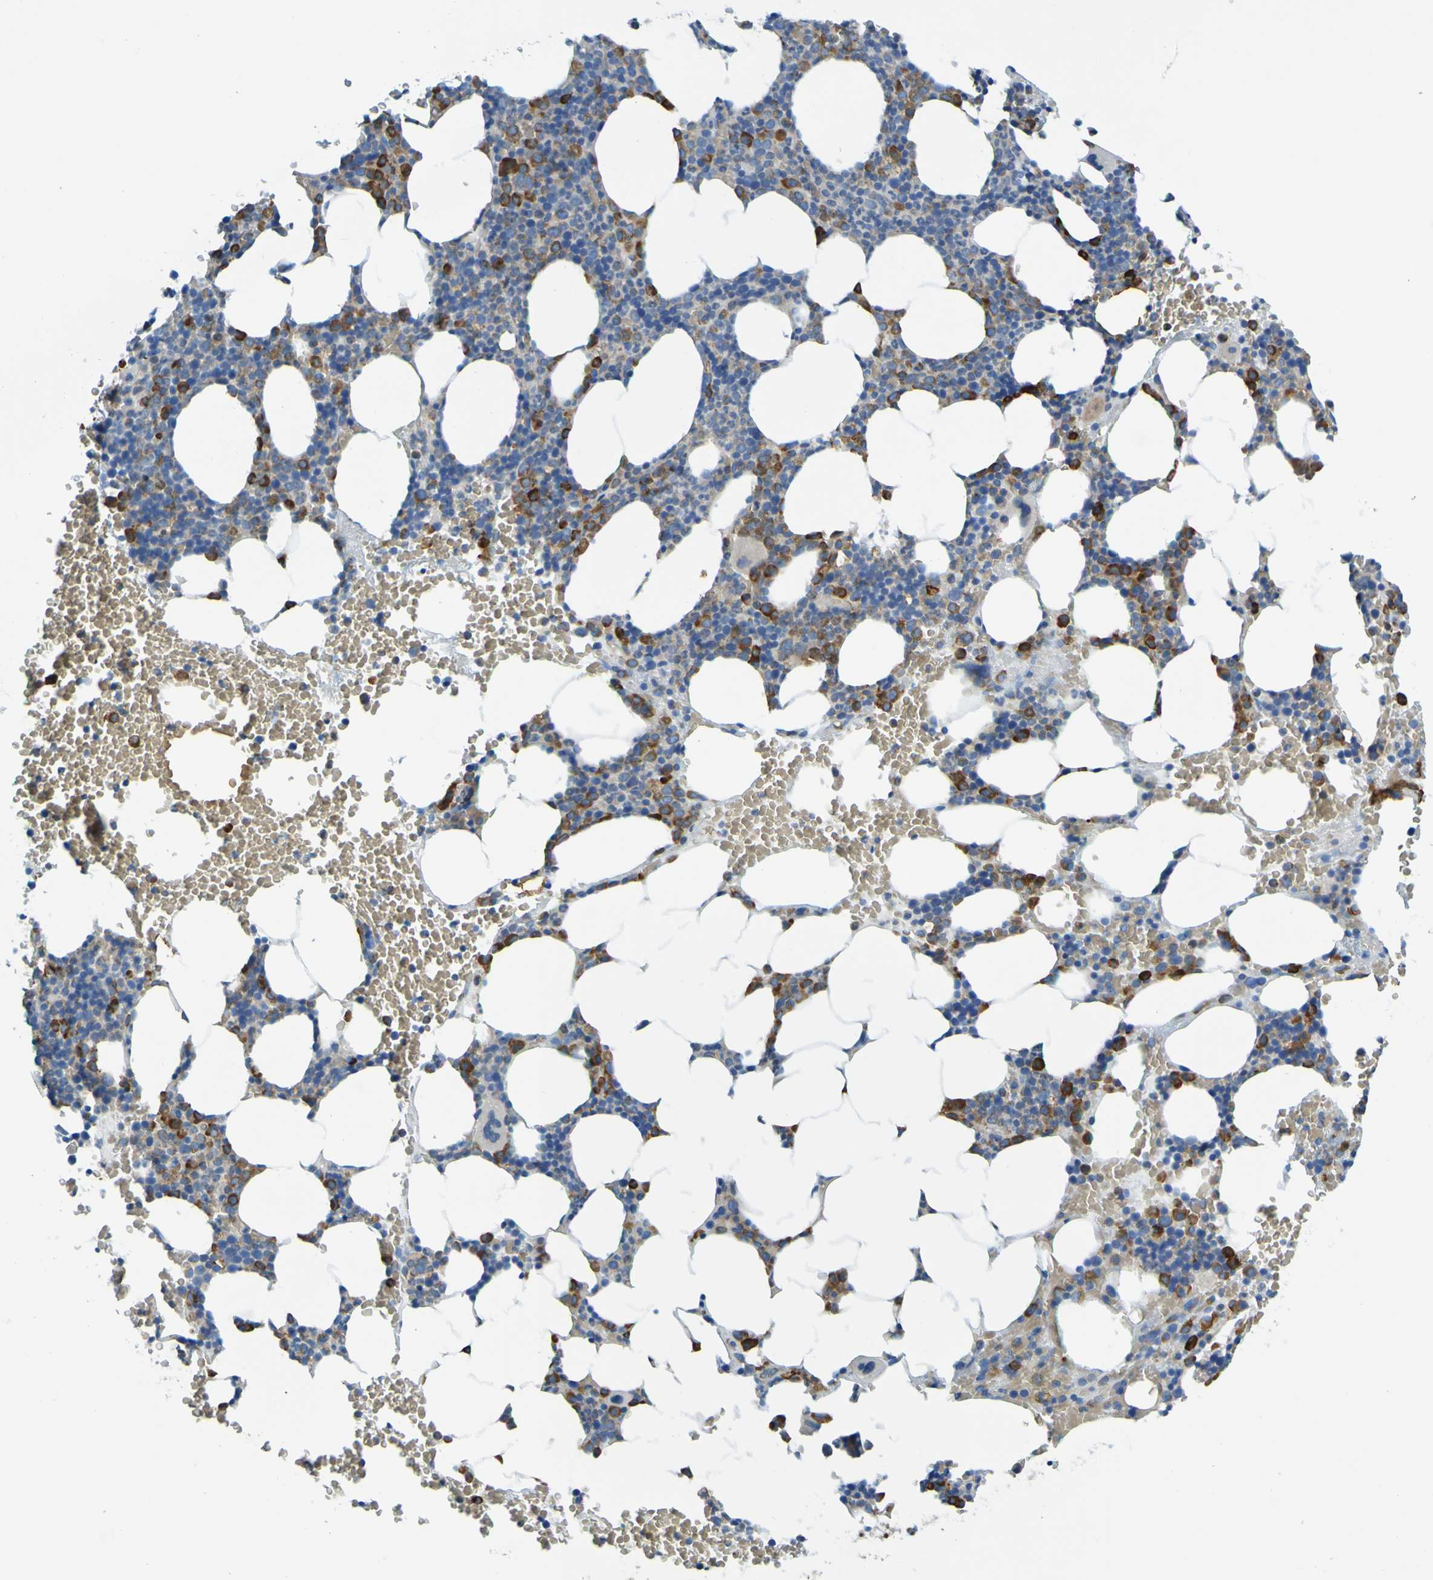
{"staining": {"intensity": "weak", "quantity": "25%-75%", "location": "cytoplasmic/membranous"}, "tissue": "bone marrow", "cell_type": "Hematopoietic cells", "image_type": "normal", "snomed": [{"axis": "morphology", "description": "Normal tissue, NOS"}, {"axis": "morphology", "description": "Inflammation, NOS"}, {"axis": "topography", "description": "Bone marrow"}], "caption": "Human bone marrow stained with a brown dye reveals weak cytoplasmic/membranous positive expression in approximately 25%-75% of hematopoietic cells.", "gene": "SSR1", "patient": {"sex": "female", "age": 70}}